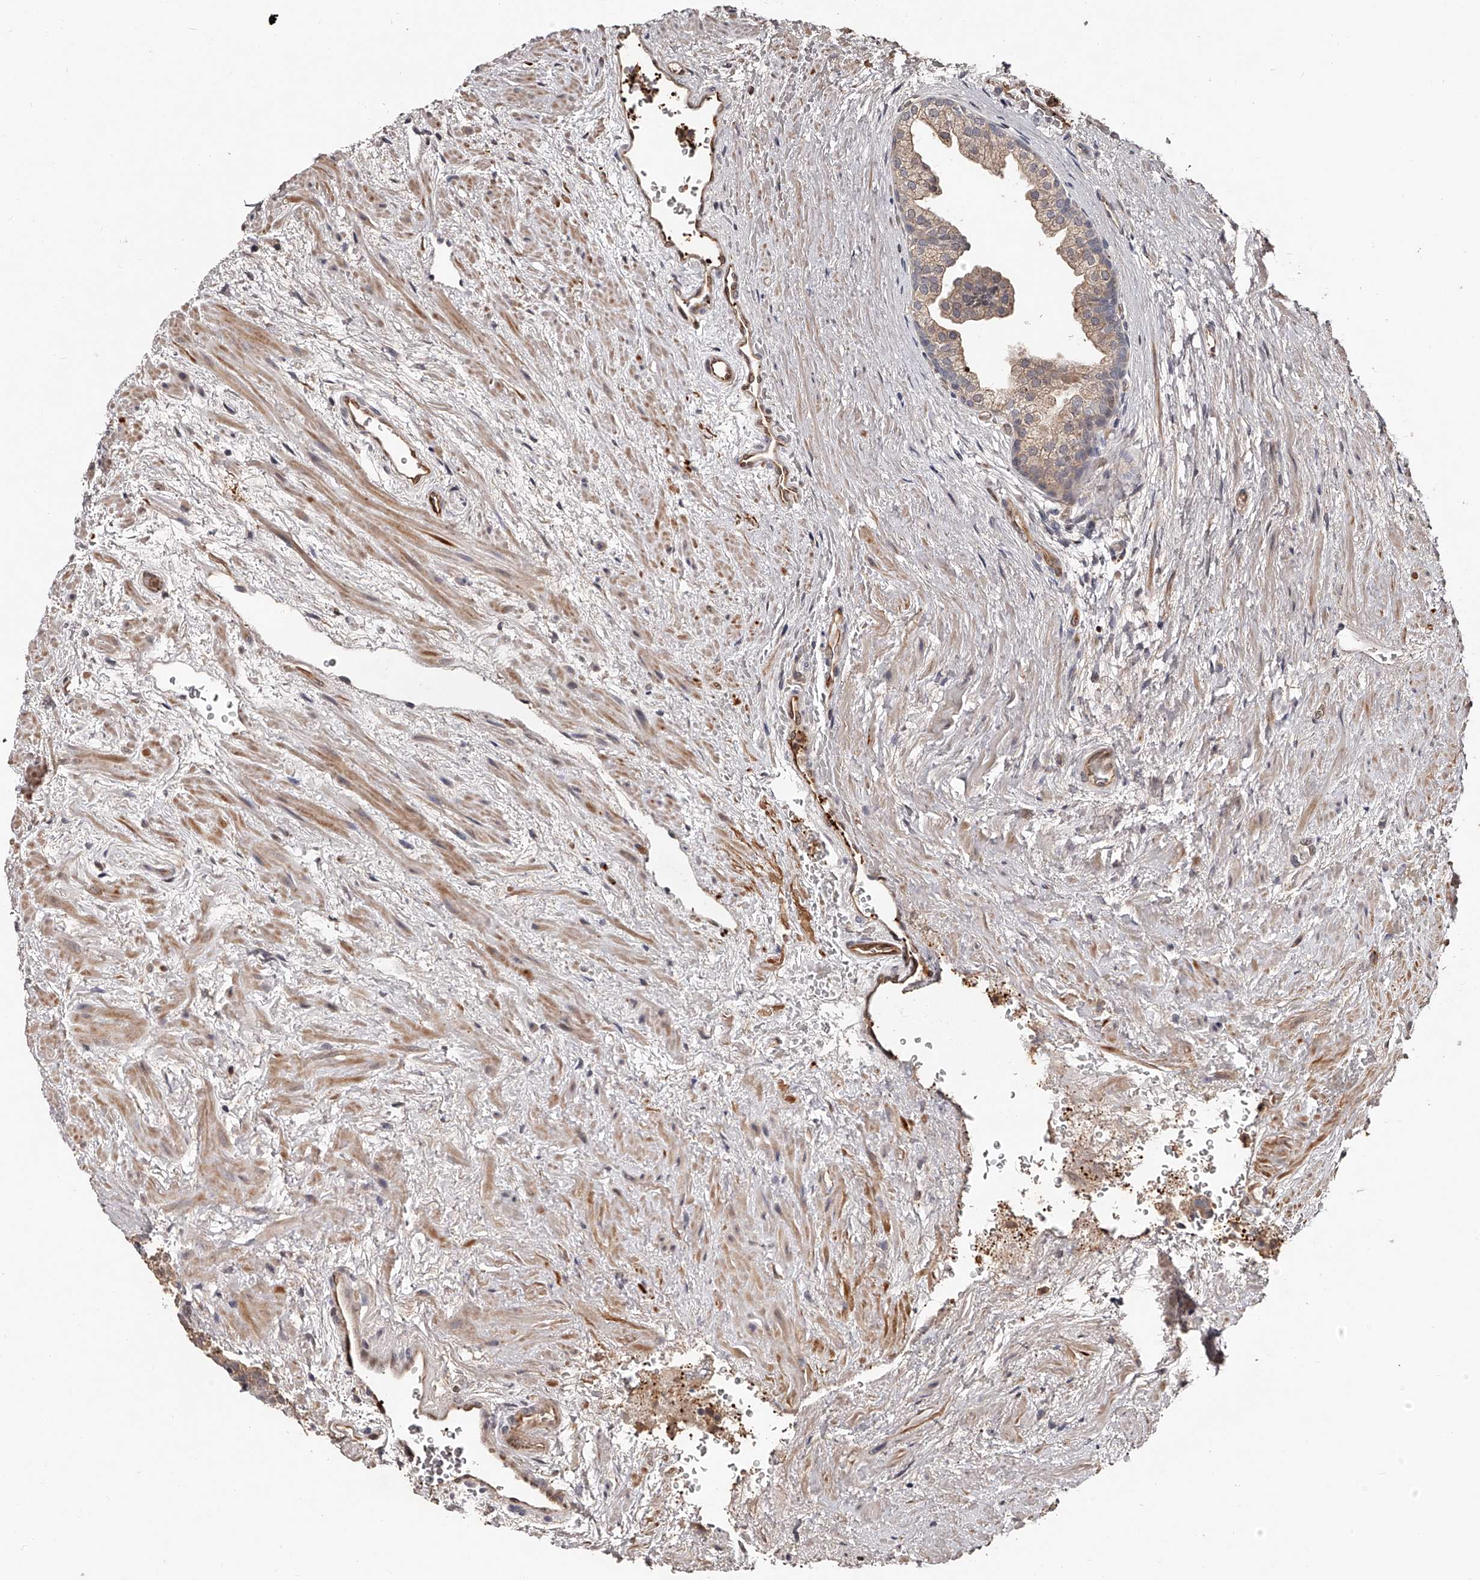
{"staining": {"intensity": "weak", "quantity": ">75%", "location": "cytoplasmic/membranous"}, "tissue": "prostate", "cell_type": "Glandular cells", "image_type": "normal", "snomed": [{"axis": "morphology", "description": "Normal tissue, NOS"}, {"axis": "topography", "description": "Prostate"}], "caption": "Normal prostate reveals weak cytoplasmic/membranous positivity in approximately >75% of glandular cells.", "gene": "URGCP", "patient": {"sex": "male", "age": 48}}